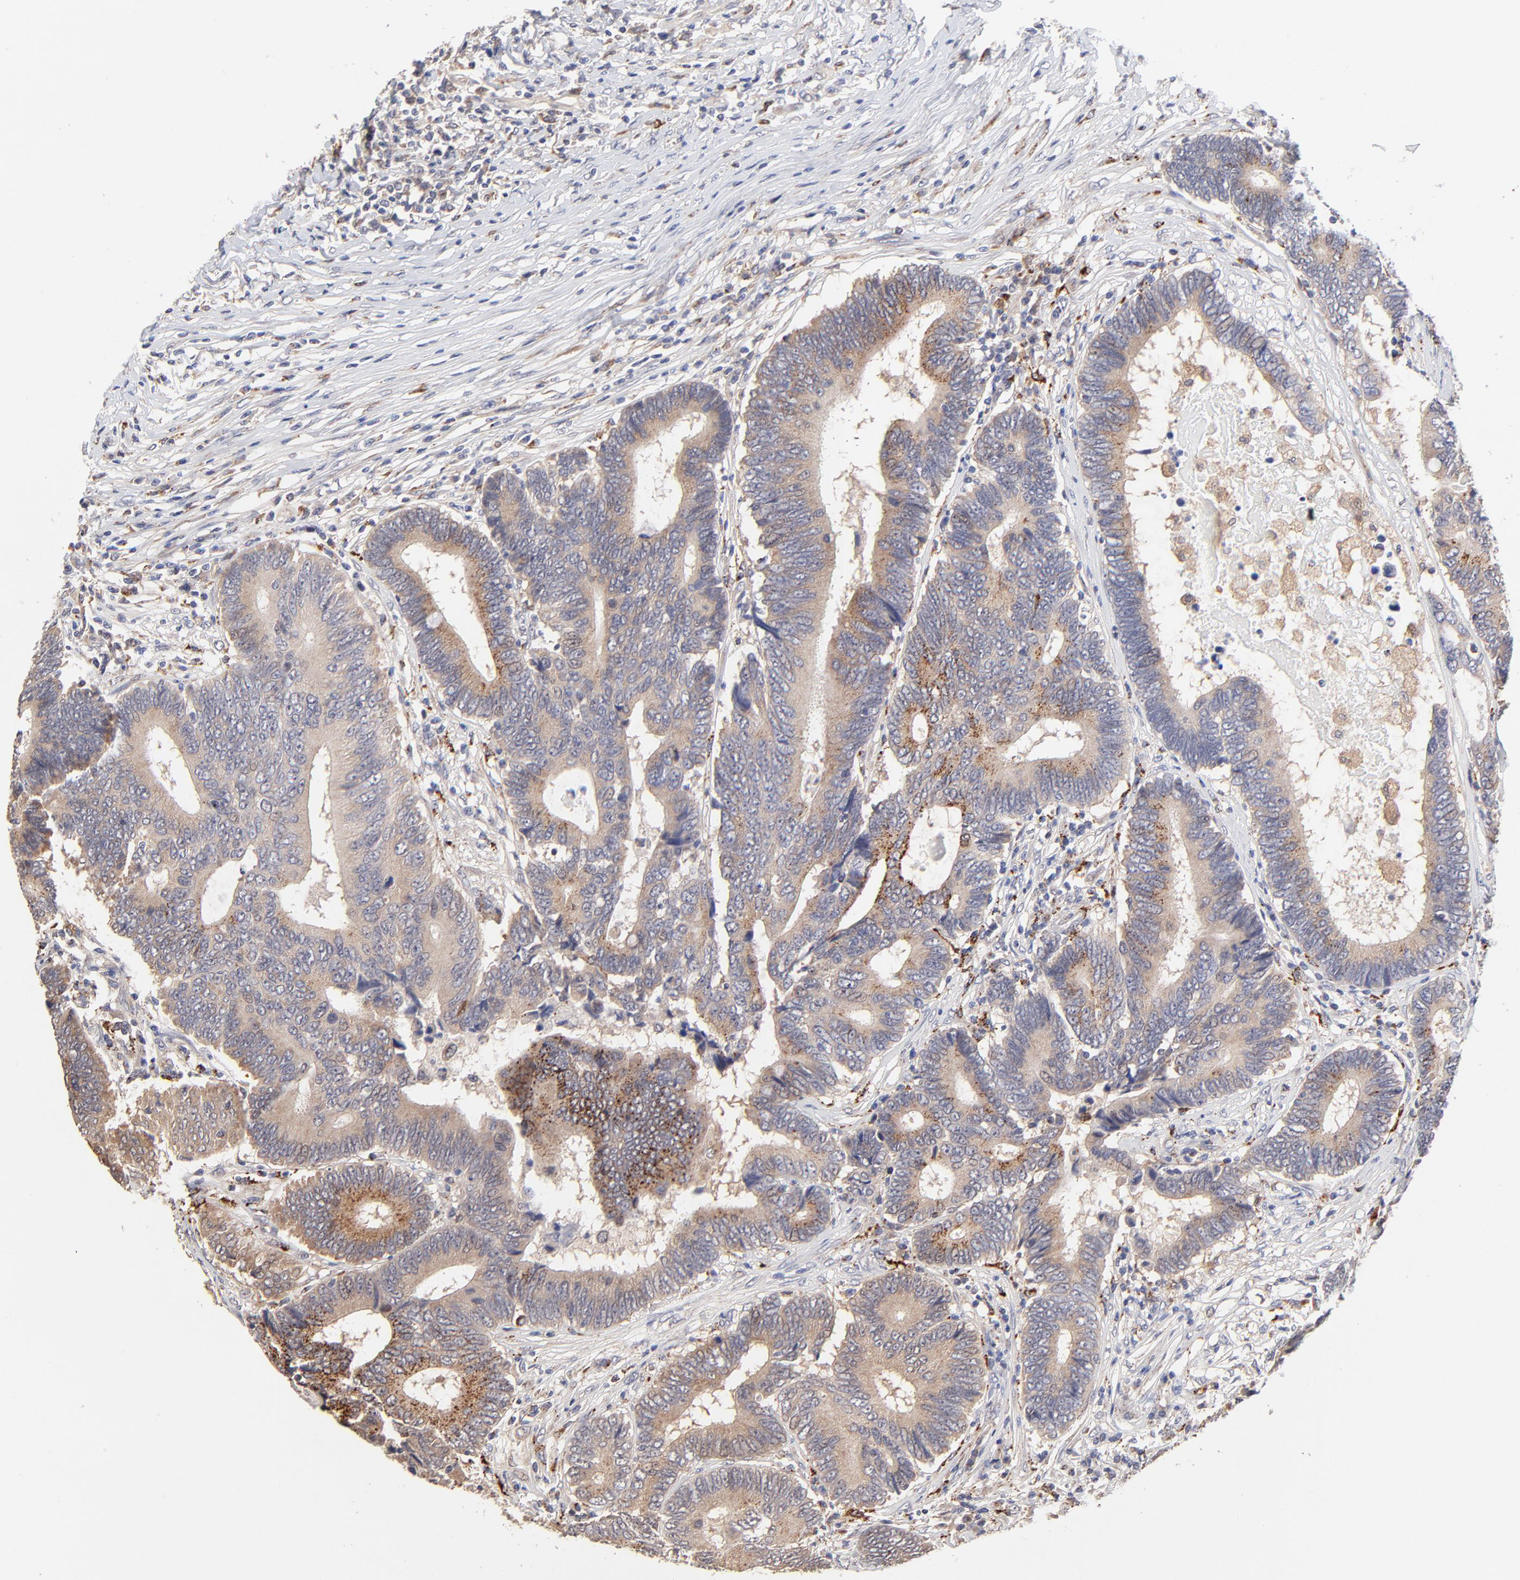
{"staining": {"intensity": "moderate", "quantity": "25%-75%", "location": "cytoplasmic/membranous"}, "tissue": "colorectal cancer", "cell_type": "Tumor cells", "image_type": "cancer", "snomed": [{"axis": "morphology", "description": "Adenocarcinoma, NOS"}, {"axis": "topography", "description": "Colon"}], "caption": "Tumor cells show moderate cytoplasmic/membranous positivity in about 25%-75% of cells in adenocarcinoma (colorectal).", "gene": "PDE4B", "patient": {"sex": "female", "age": 78}}